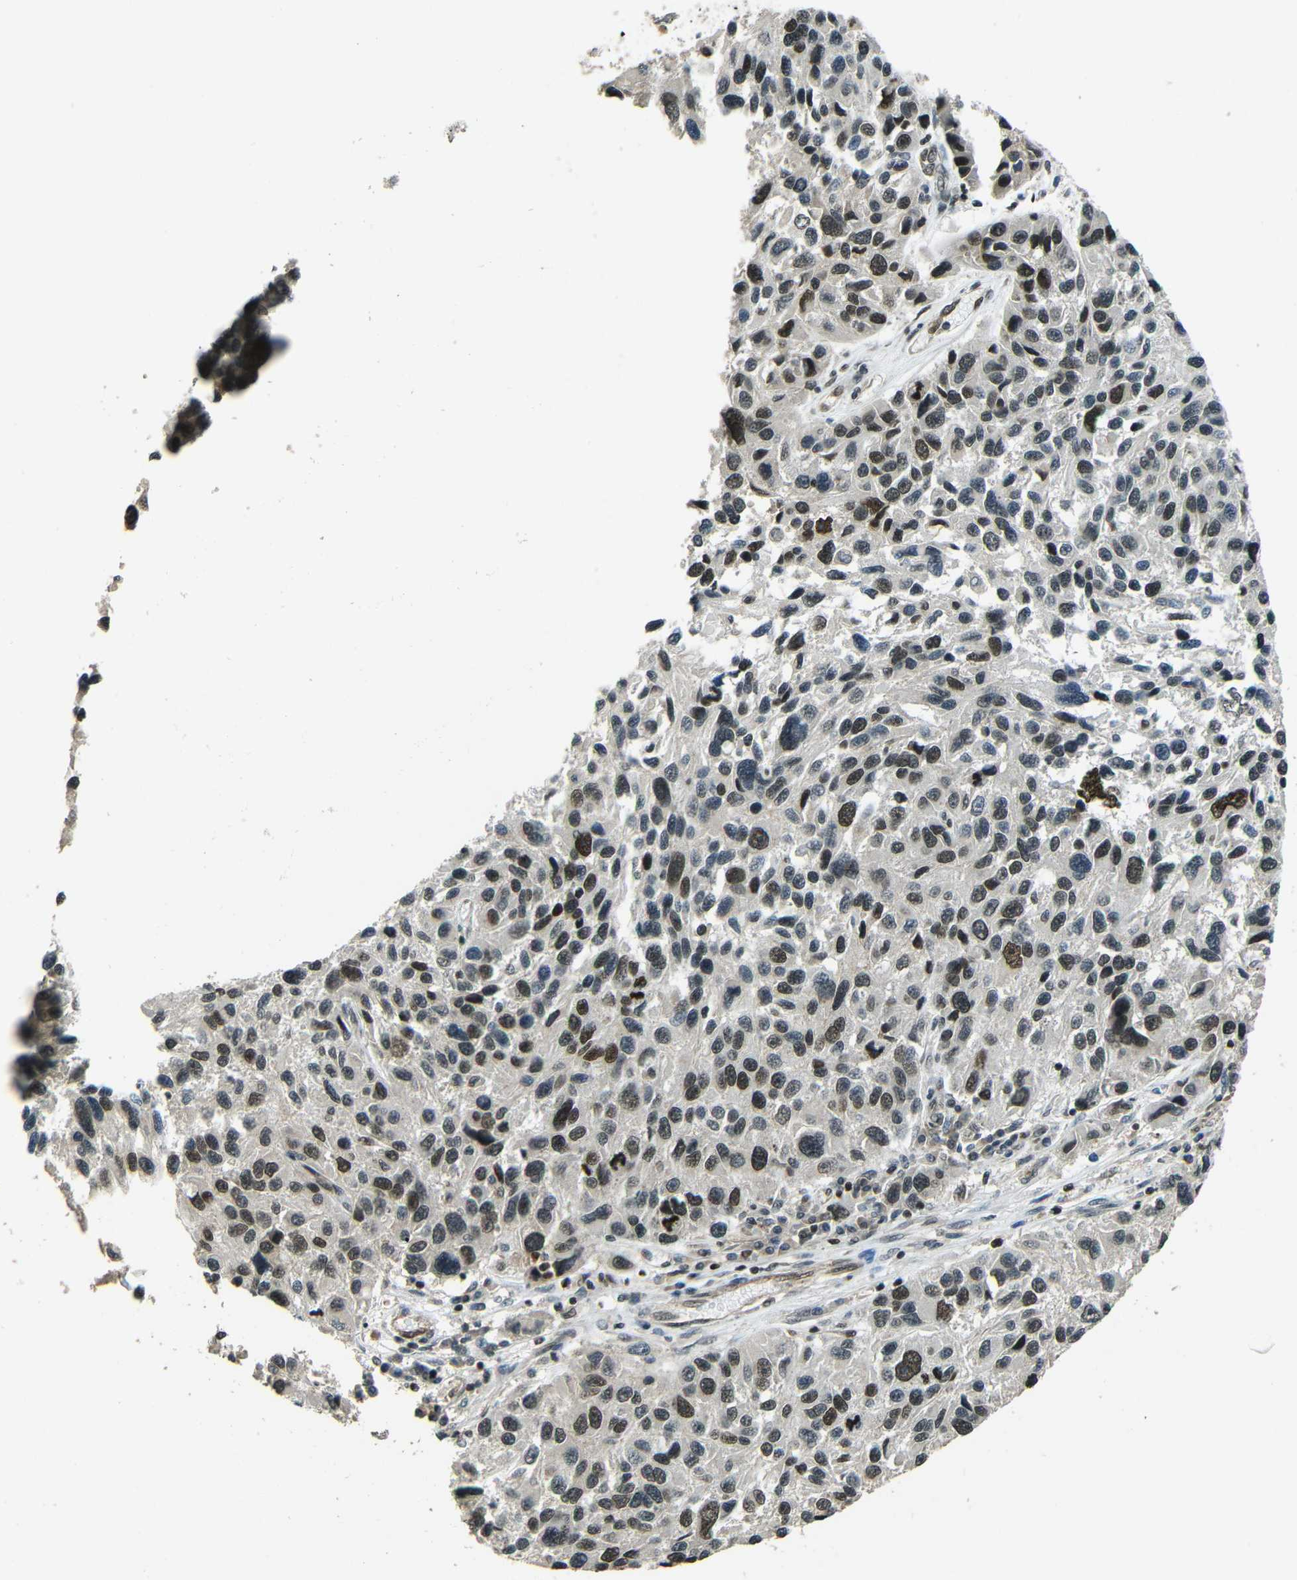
{"staining": {"intensity": "moderate", "quantity": "25%-75%", "location": "cytoplasmic/membranous"}, "tissue": "melanoma", "cell_type": "Tumor cells", "image_type": "cancer", "snomed": [{"axis": "morphology", "description": "Malignant melanoma, NOS"}, {"axis": "topography", "description": "Skin"}], "caption": "Protein staining displays moderate cytoplasmic/membranous expression in approximately 25%-75% of tumor cells in melanoma. Using DAB (3,3'-diaminobenzidine) (brown) and hematoxylin (blue) stains, captured at high magnification using brightfield microscopy.", "gene": "PSIP1", "patient": {"sex": "male", "age": 53}}